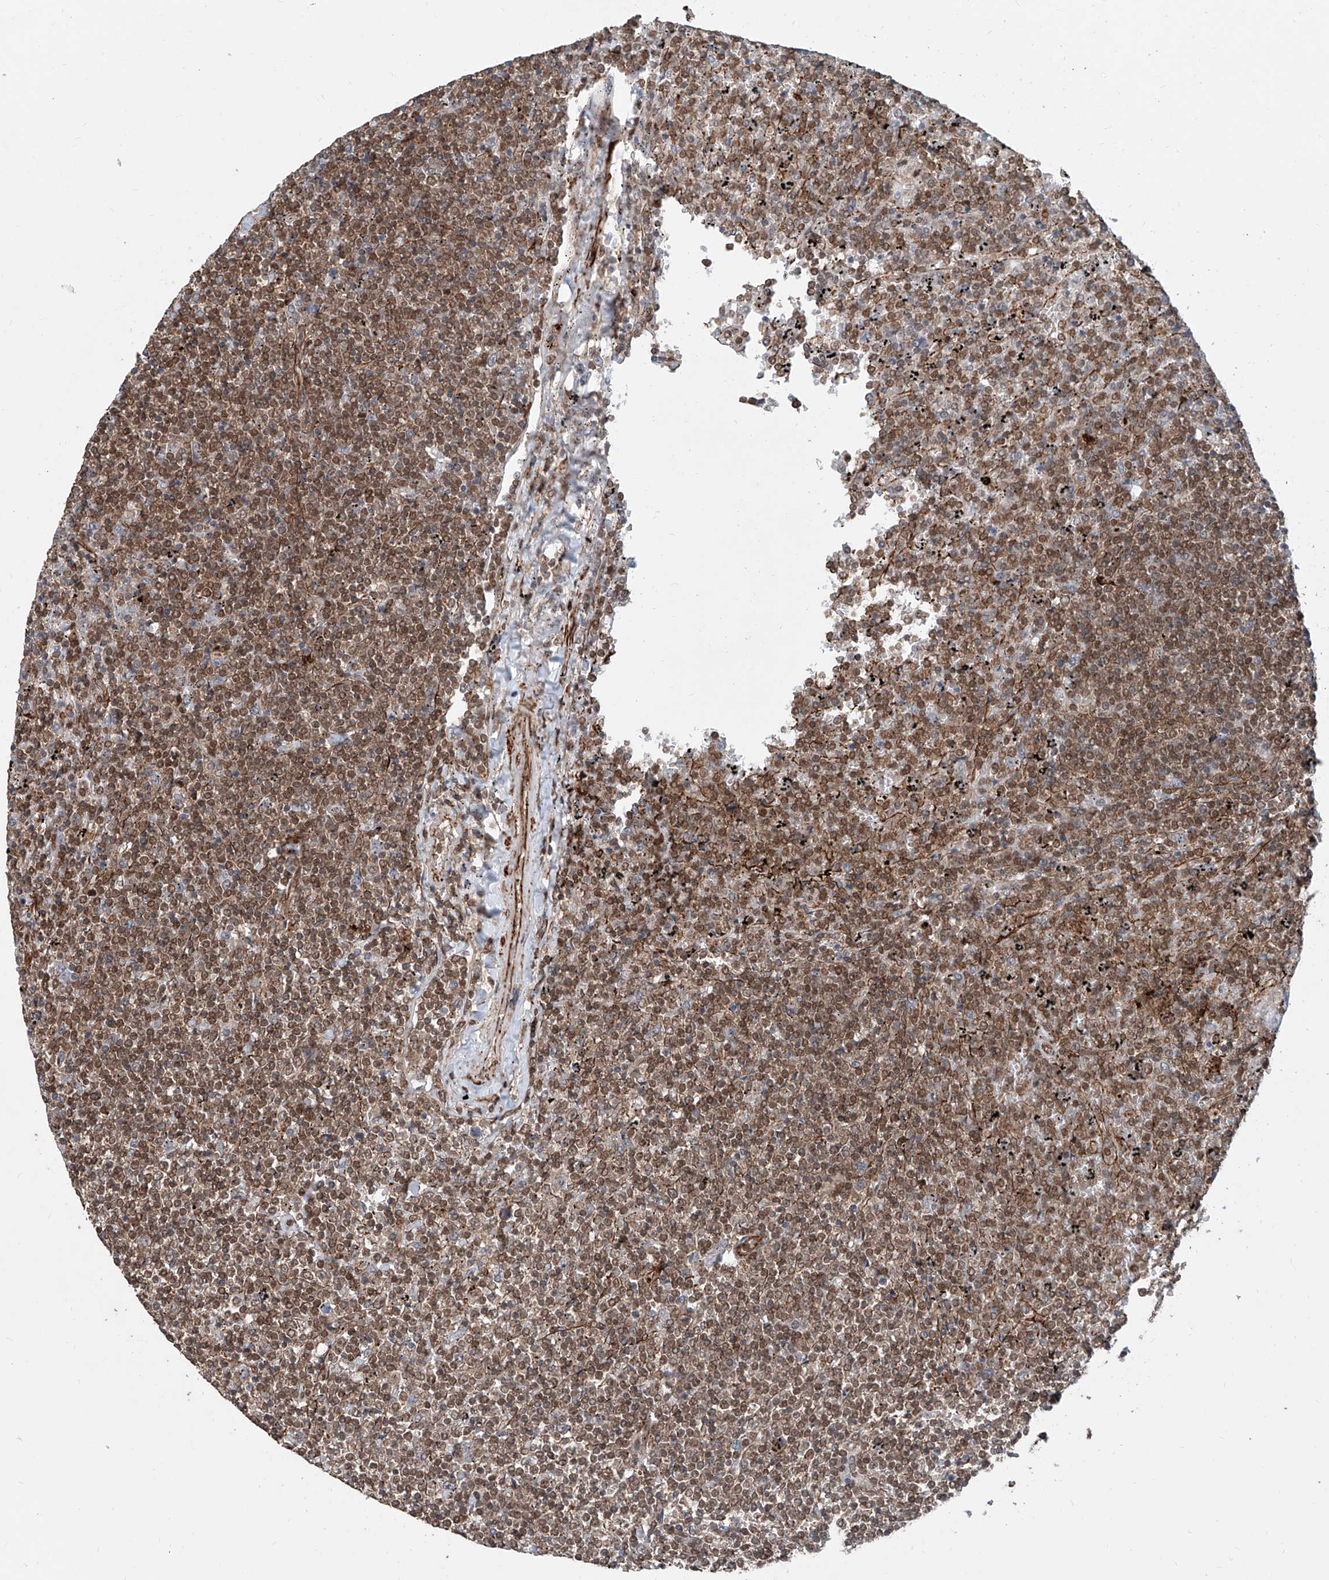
{"staining": {"intensity": "moderate", "quantity": ">75%", "location": "nuclear"}, "tissue": "lymphoma", "cell_type": "Tumor cells", "image_type": "cancer", "snomed": [{"axis": "morphology", "description": "Malignant lymphoma, non-Hodgkin's type, Low grade"}, {"axis": "topography", "description": "Spleen"}], "caption": "Brown immunohistochemical staining in malignant lymphoma, non-Hodgkin's type (low-grade) shows moderate nuclear positivity in approximately >75% of tumor cells. Using DAB (3,3'-diaminobenzidine) (brown) and hematoxylin (blue) stains, captured at high magnification using brightfield microscopy.", "gene": "SDE2", "patient": {"sex": "female", "age": 19}}